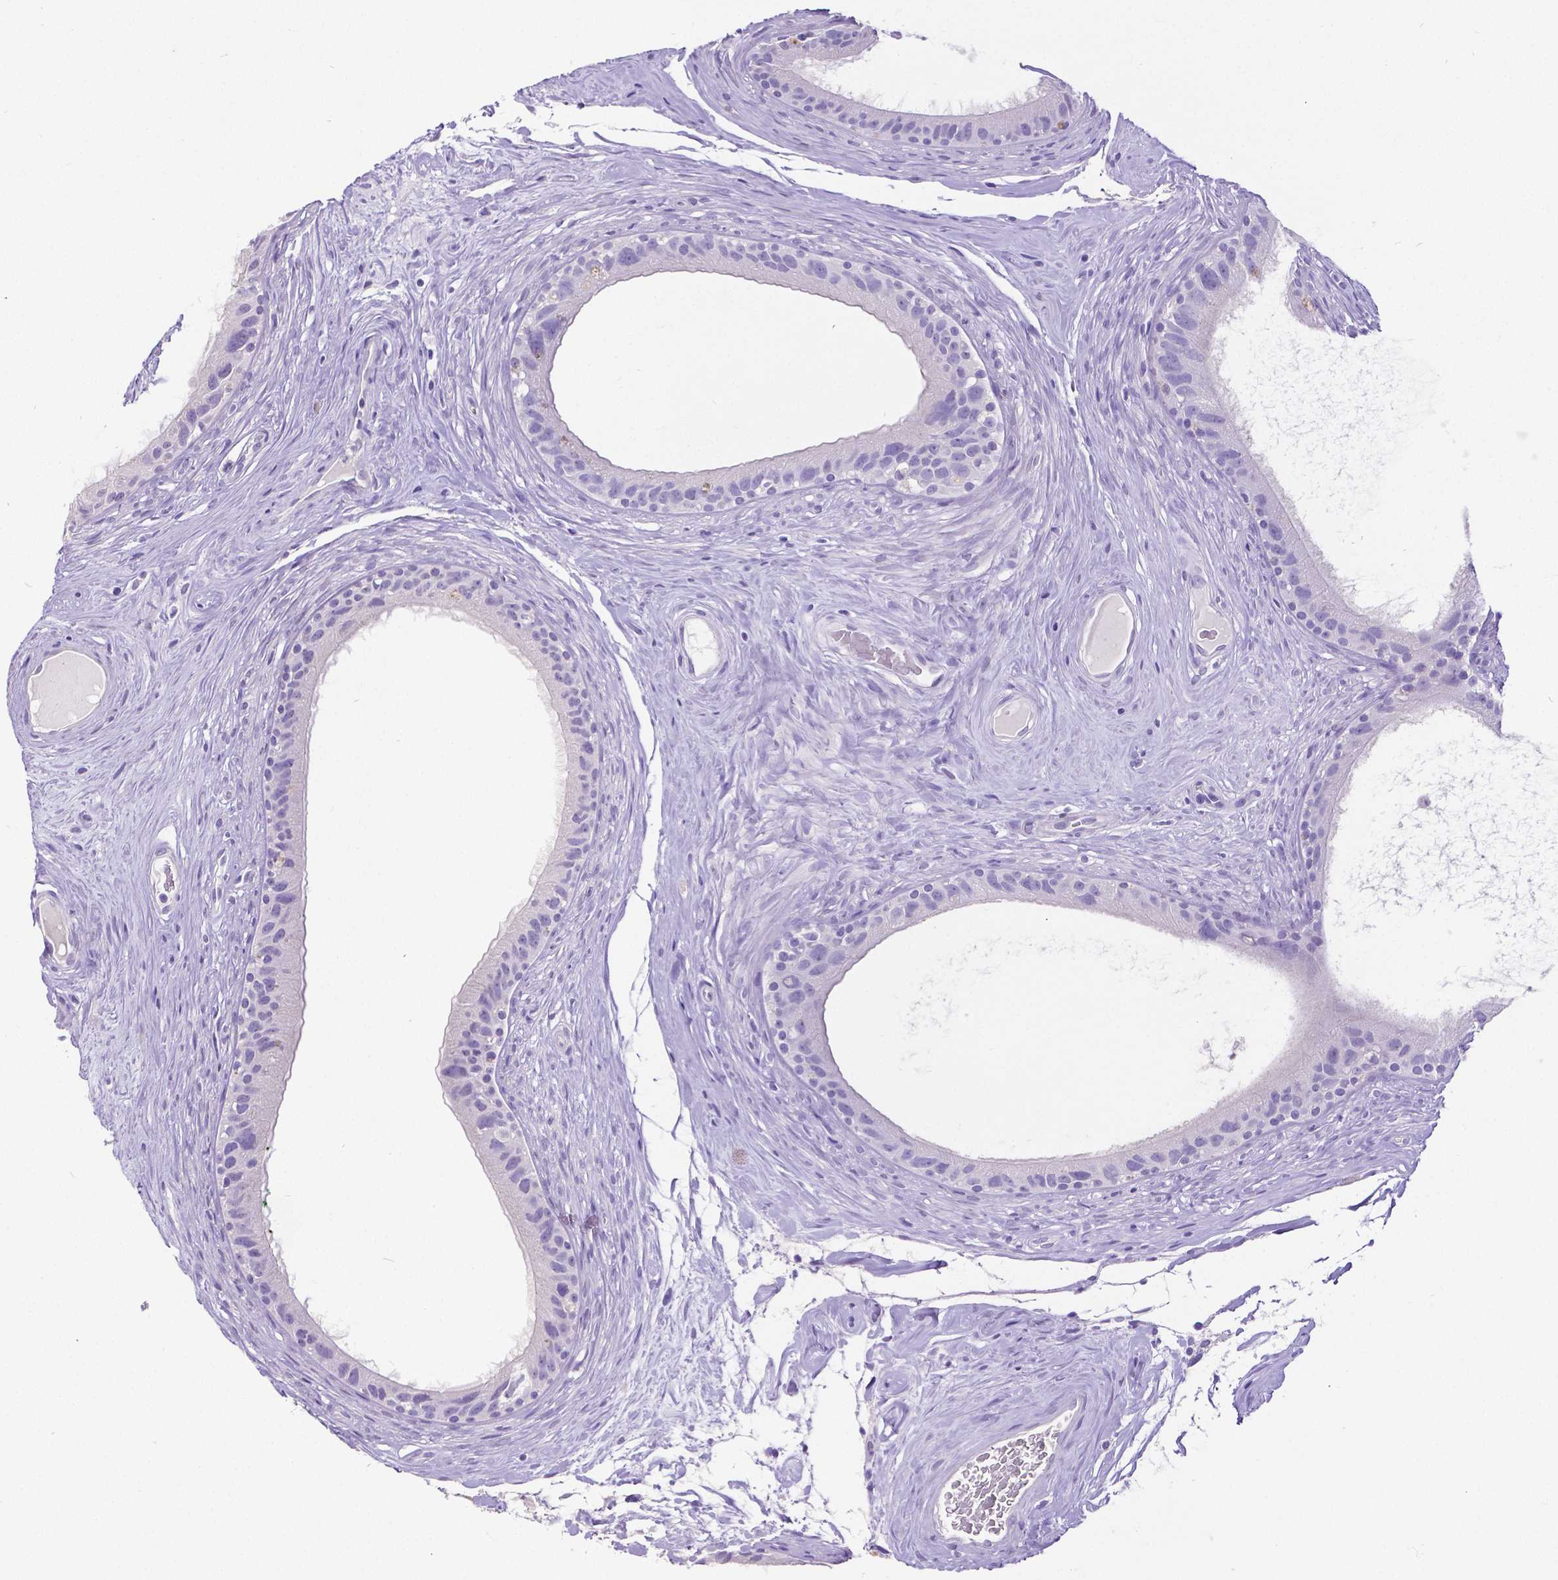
{"staining": {"intensity": "negative", "quantity": "none", "location": "none"}, "tissue": "epididymis", "cell_type": "Glandular cells", "image_type": "normal", "snomed": [{"axis": "morphology", "description": "Normal tissue, NOS"}, {"axis": "topography", "description": "Epididymis"}], "caption": "Immunohistochemistry (IHC) photomicrograph of normal epididymis: human epididymis stained with DAB reveals no significant protein positivity in glandular cells.", "gene": "SATB2", "patient": {"sex": "male", "age": 59}}